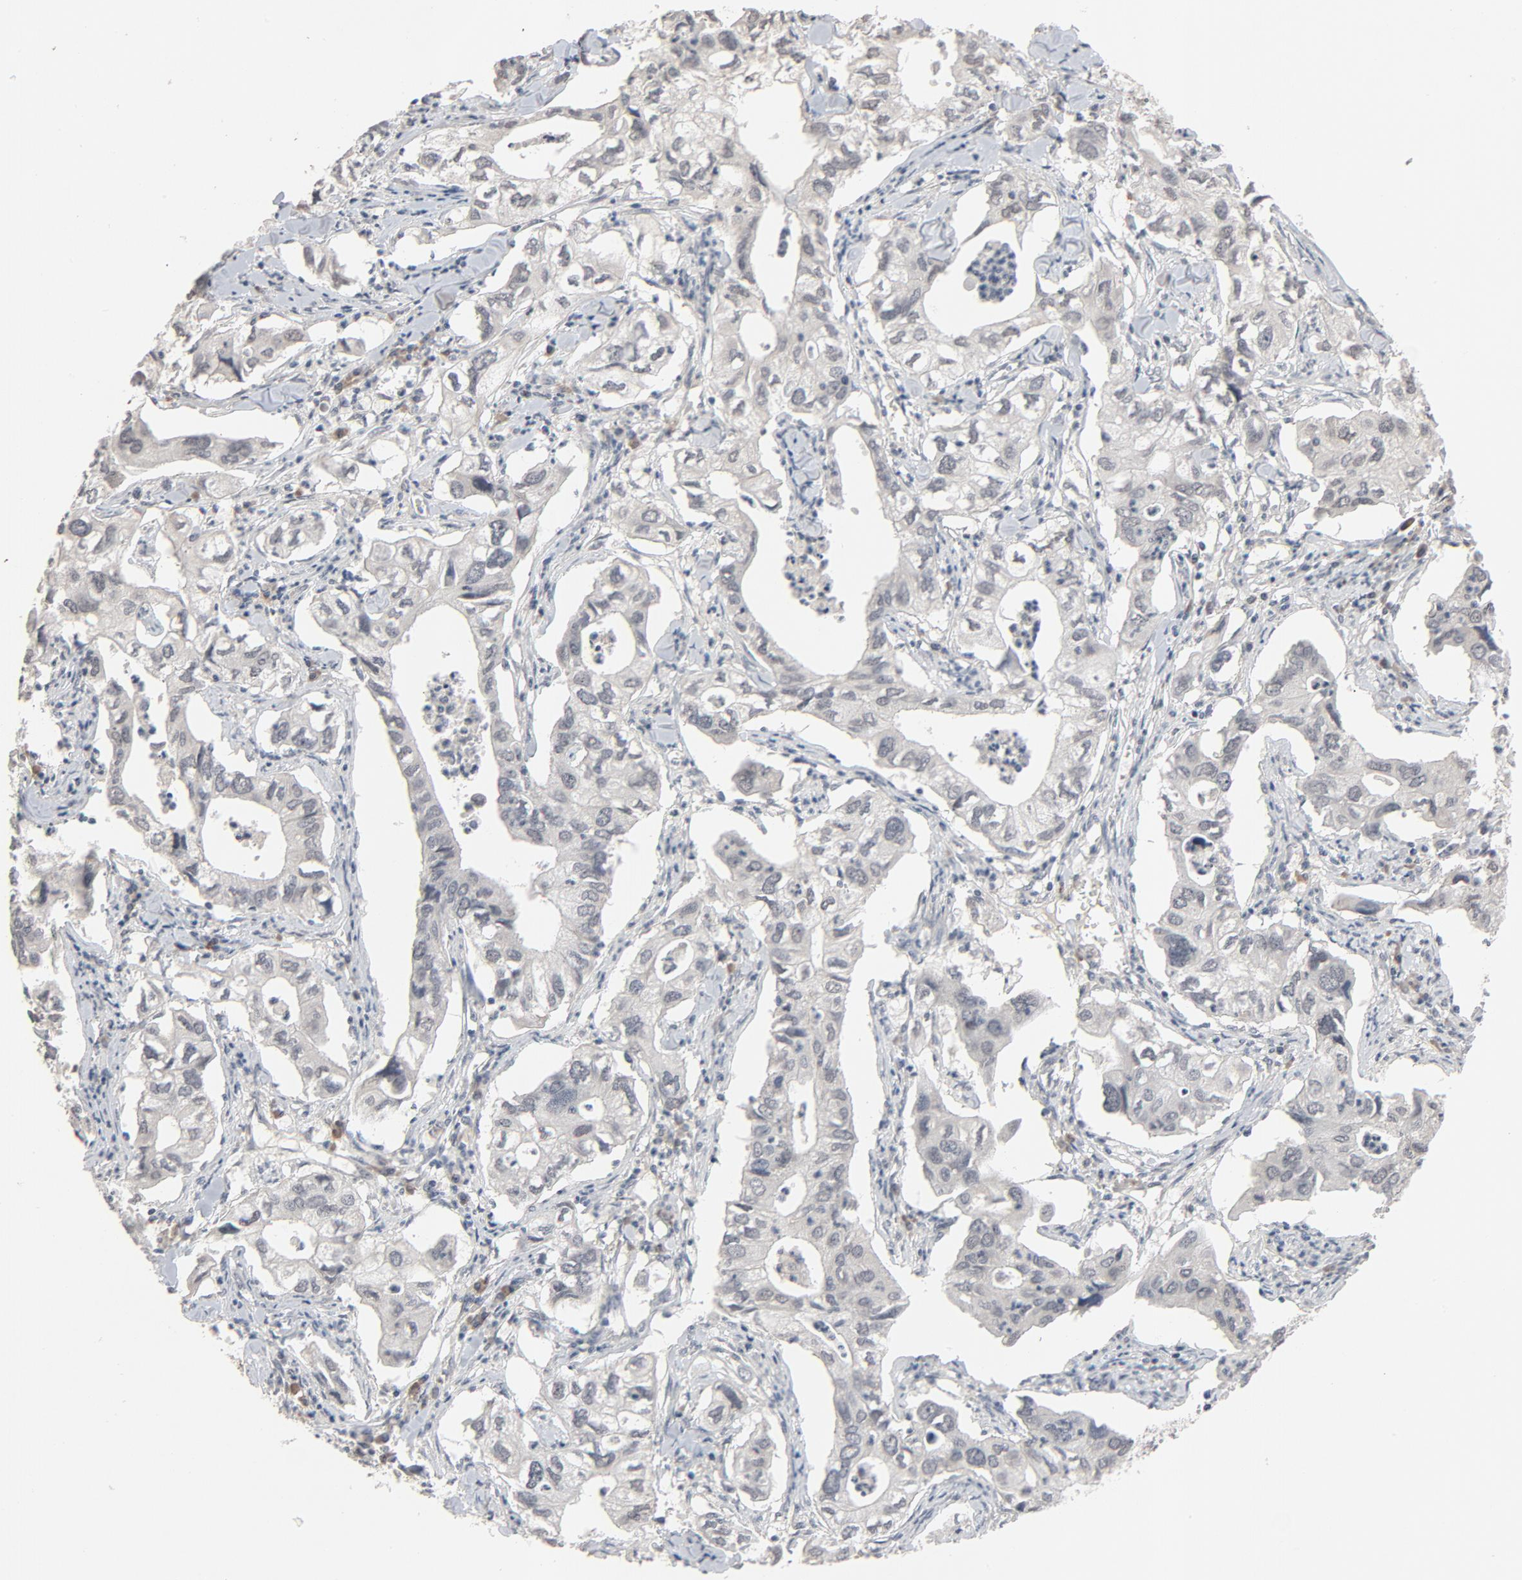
{"staining": {"intensity": "negative", "quantity": "none", "location": "none"}, "tissue": "lung cancer", "cell_type": "Tumor cells", "image_type": "cancer", "snomed": [{"axis": "morphology", "description": "Adenocarcinoma, NOS"}, {"axis": "topography", "description": "Lung"}], "caption": "Tumor cells show no significant expression in lung cancer (adenocarcinoma).", "gene": "MT3", "patient": {"sex": "male", "age": 48}}